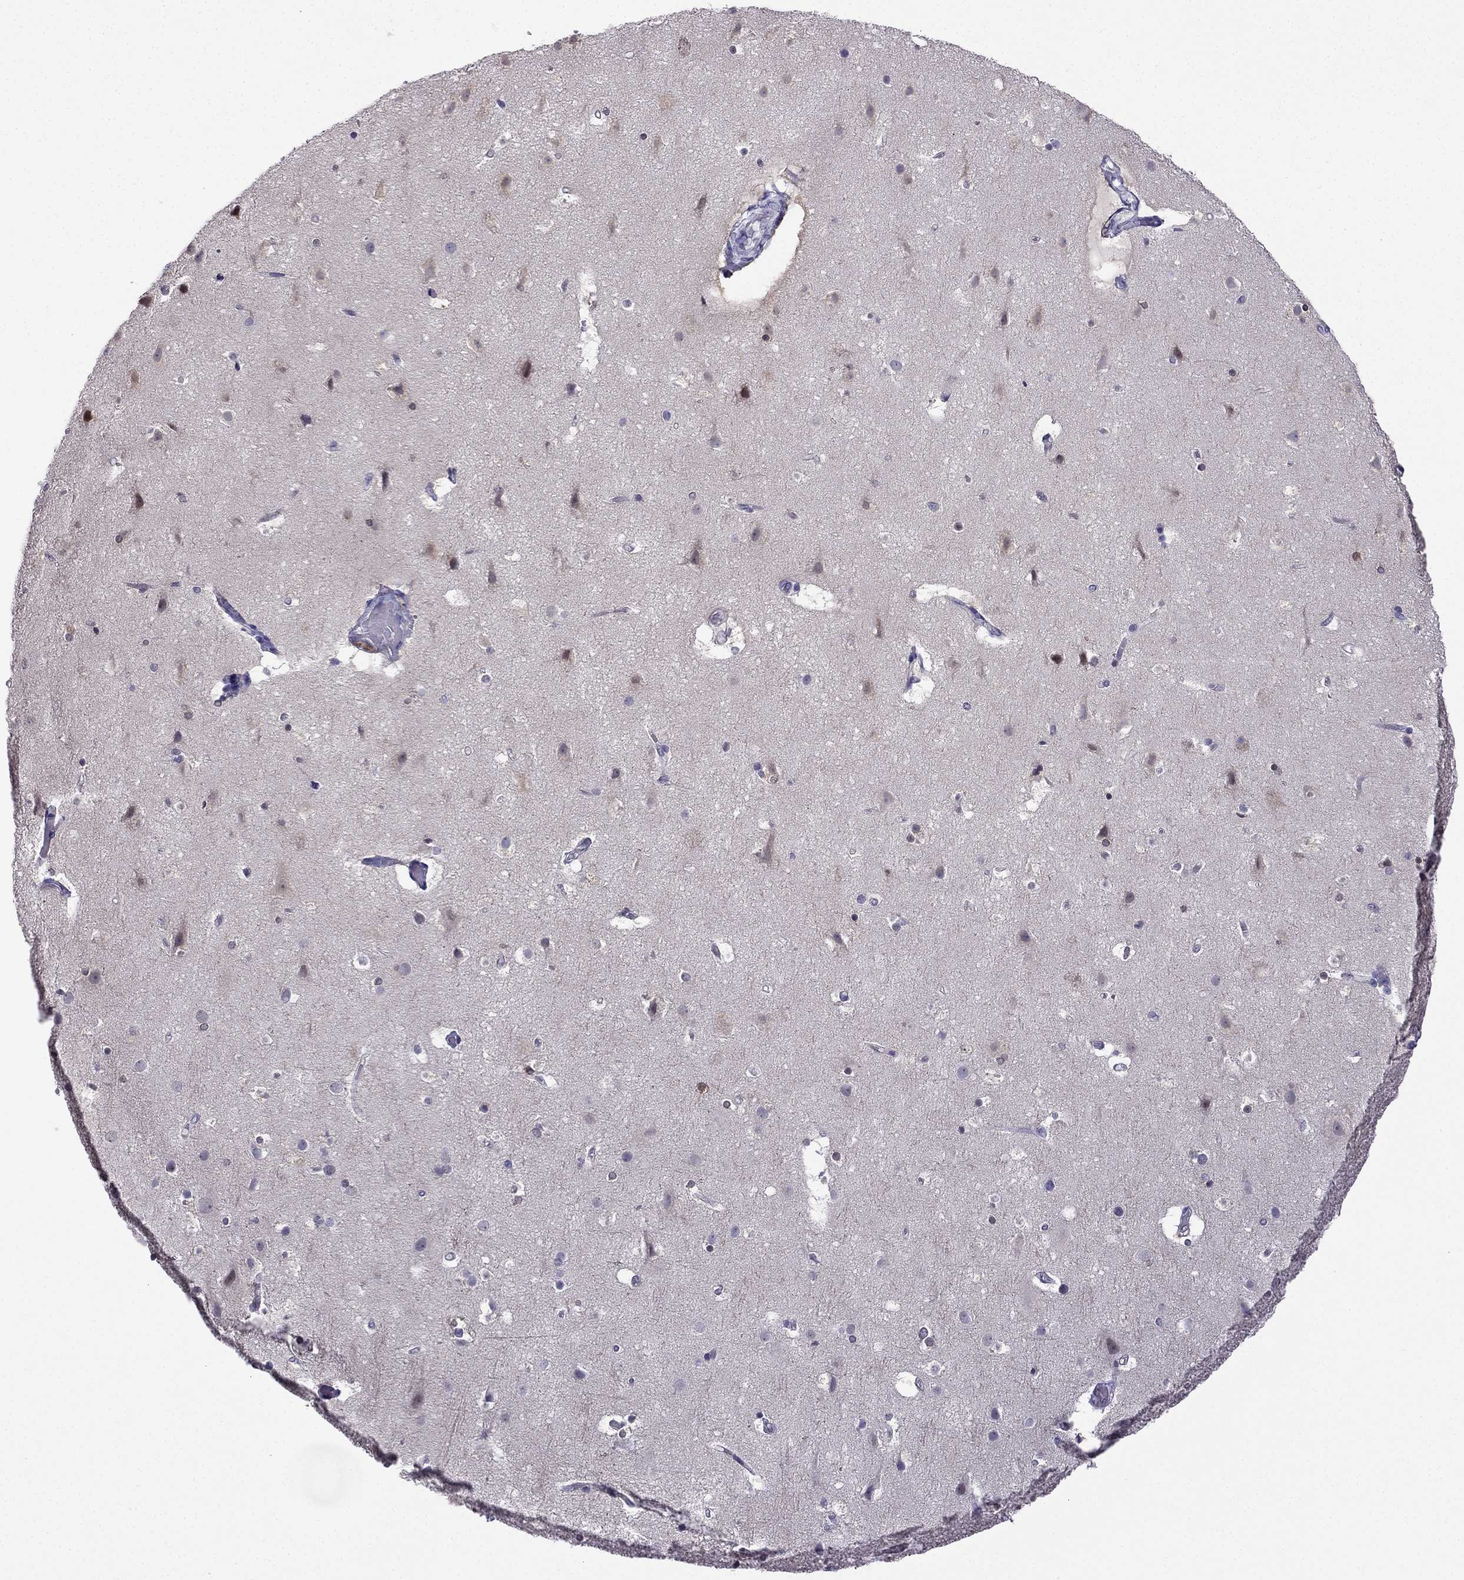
{"staining": {"intensity": "negative", "quantity": "none", "location": "none"}, "tissue": "cerebral cortex", "cell_type": "Endothelial cells", "image_type": "normal", "snomed": [{"axis": "morphology", "description": "Normal tissue, NOS"}, {"axis": "topography", "description": "Cerebral cortex"}], "caption": "Immunohistochemistry histopathology image of benign cerebral cortex: human cerebral cortex stained with DAB (3,3'-diaminobenzidine) shows no significant protein positivity in endothelial cells.", "gene": "KCNJ10", "patient": {"sex": "female", "age": 52}}